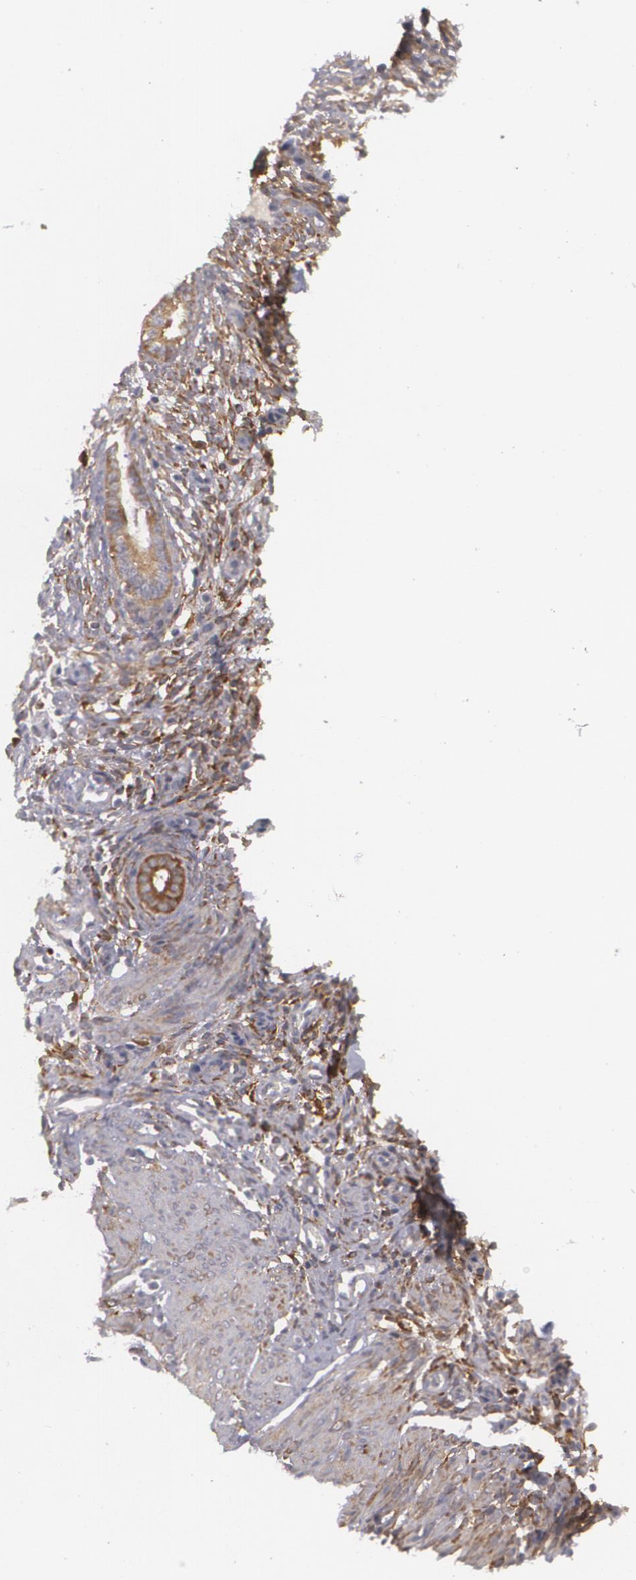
{"staining": {"intensity": "weak", "quantity": "25%-75%", "location": "cytoplasmic/membranous"}, "tissue": "endometrium", "cell_type": "Cells in endometrial stroma", "image_type": "normal", "snomed": [{"axis": "morphology", "description": "Normal tissue, NOS"}, {"axis": "topography", "description": "Endometrium"}], "caption": "The immunohistochemical stain shows weak cytoplasmic/membranous staining in cells in endometrial stroma of benign endometrium.", "gene": "BIN1", "patient": {"sex": "female", "age": 72}}